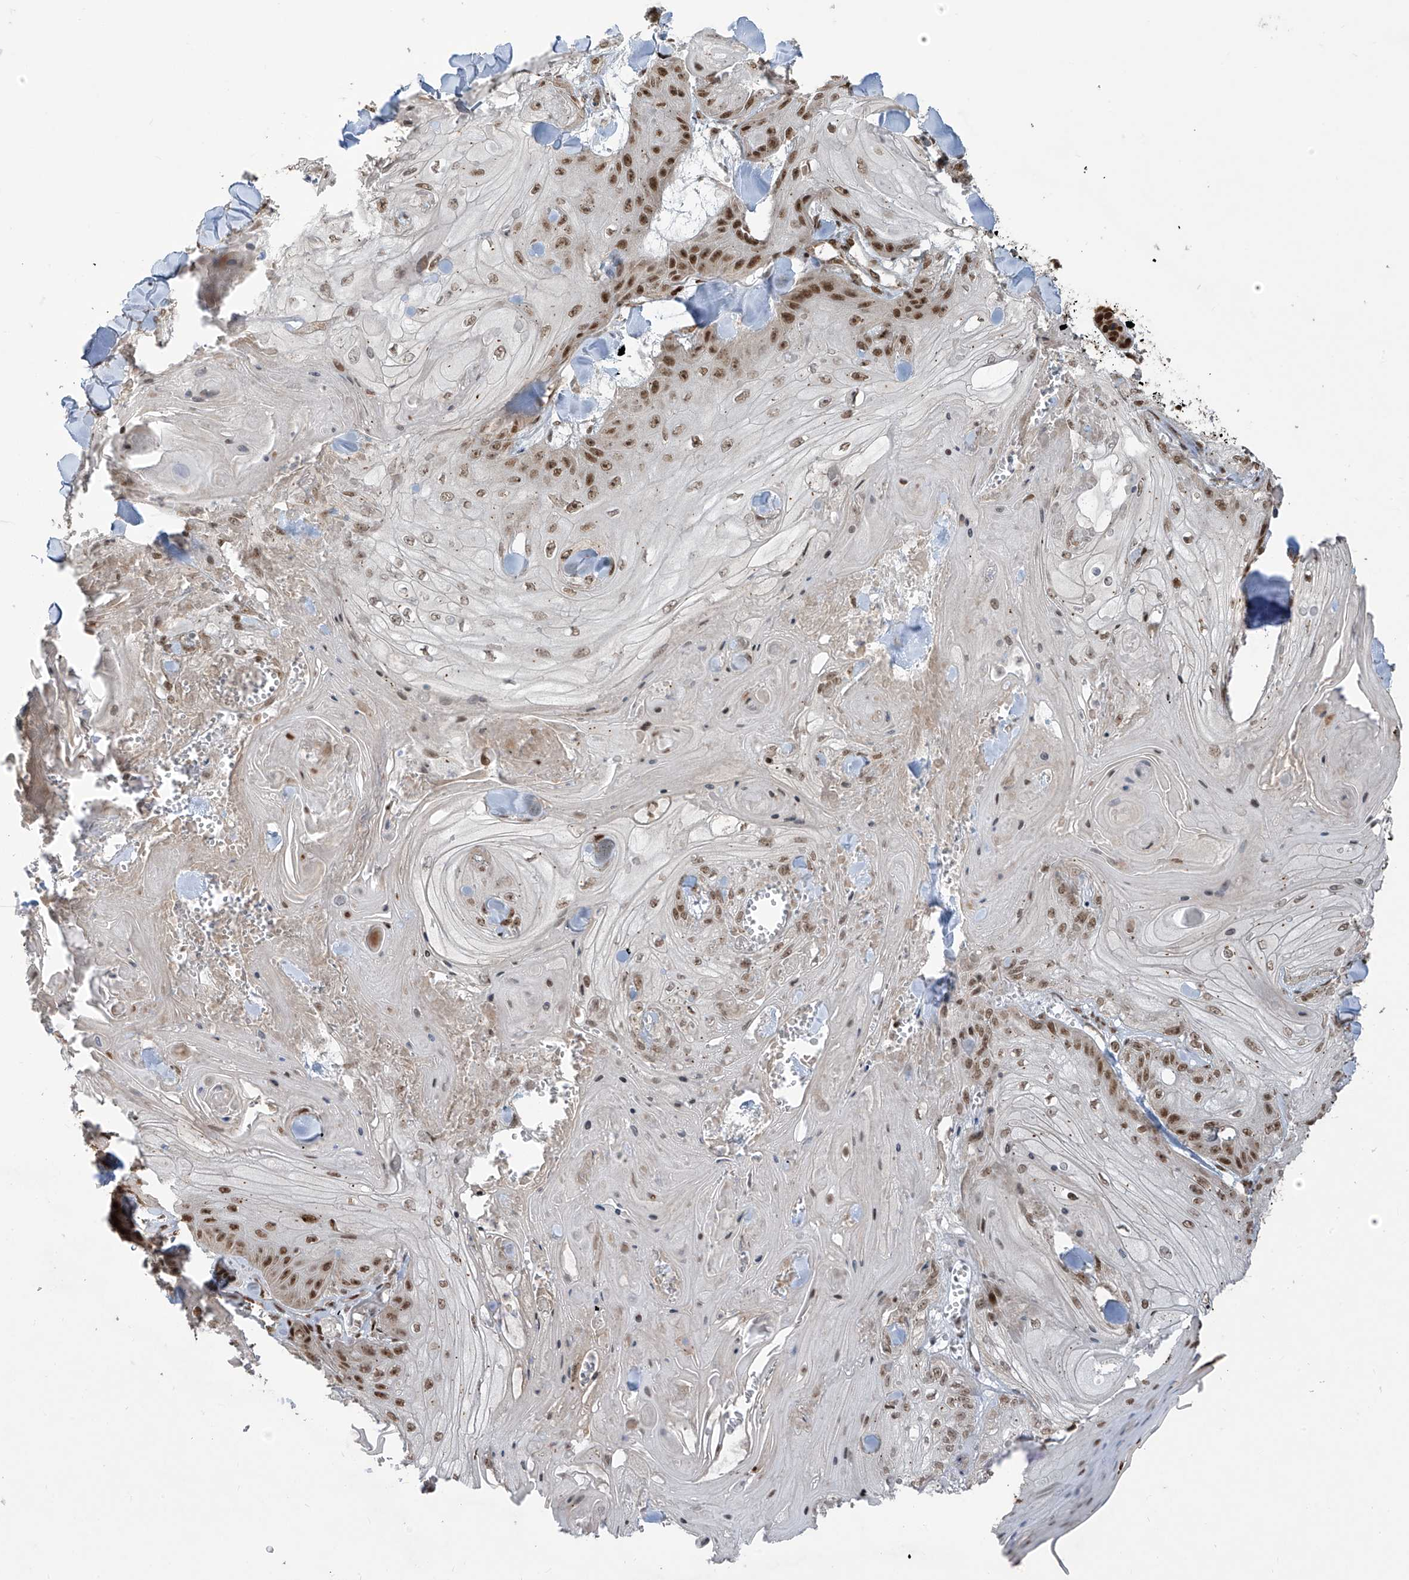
{"staining": {"intensity": "moderate", "quantity": ">75%", "location": "nuclear"}, "tissue": "skin cancer", "cell_type": "Tumor cells", "image_type": "cancer", "snomed": [{"axis": "morphology", "description": "Squamous cell carcinoma, NOS"}, {"axis": "topography", "description": "Skin"}], "caption": "Protein analysis of skin squamous cell carcinoma tissue demonstrates moderate nuclear positivity in approximately >75% of tumor cells. Using DAB (brown) and hematoxylin (blue) stains, captured at high magnification using brightfield microscopy.", "gene": "ARHGEF3", "patient": {"sex": "male", "age": 74}}